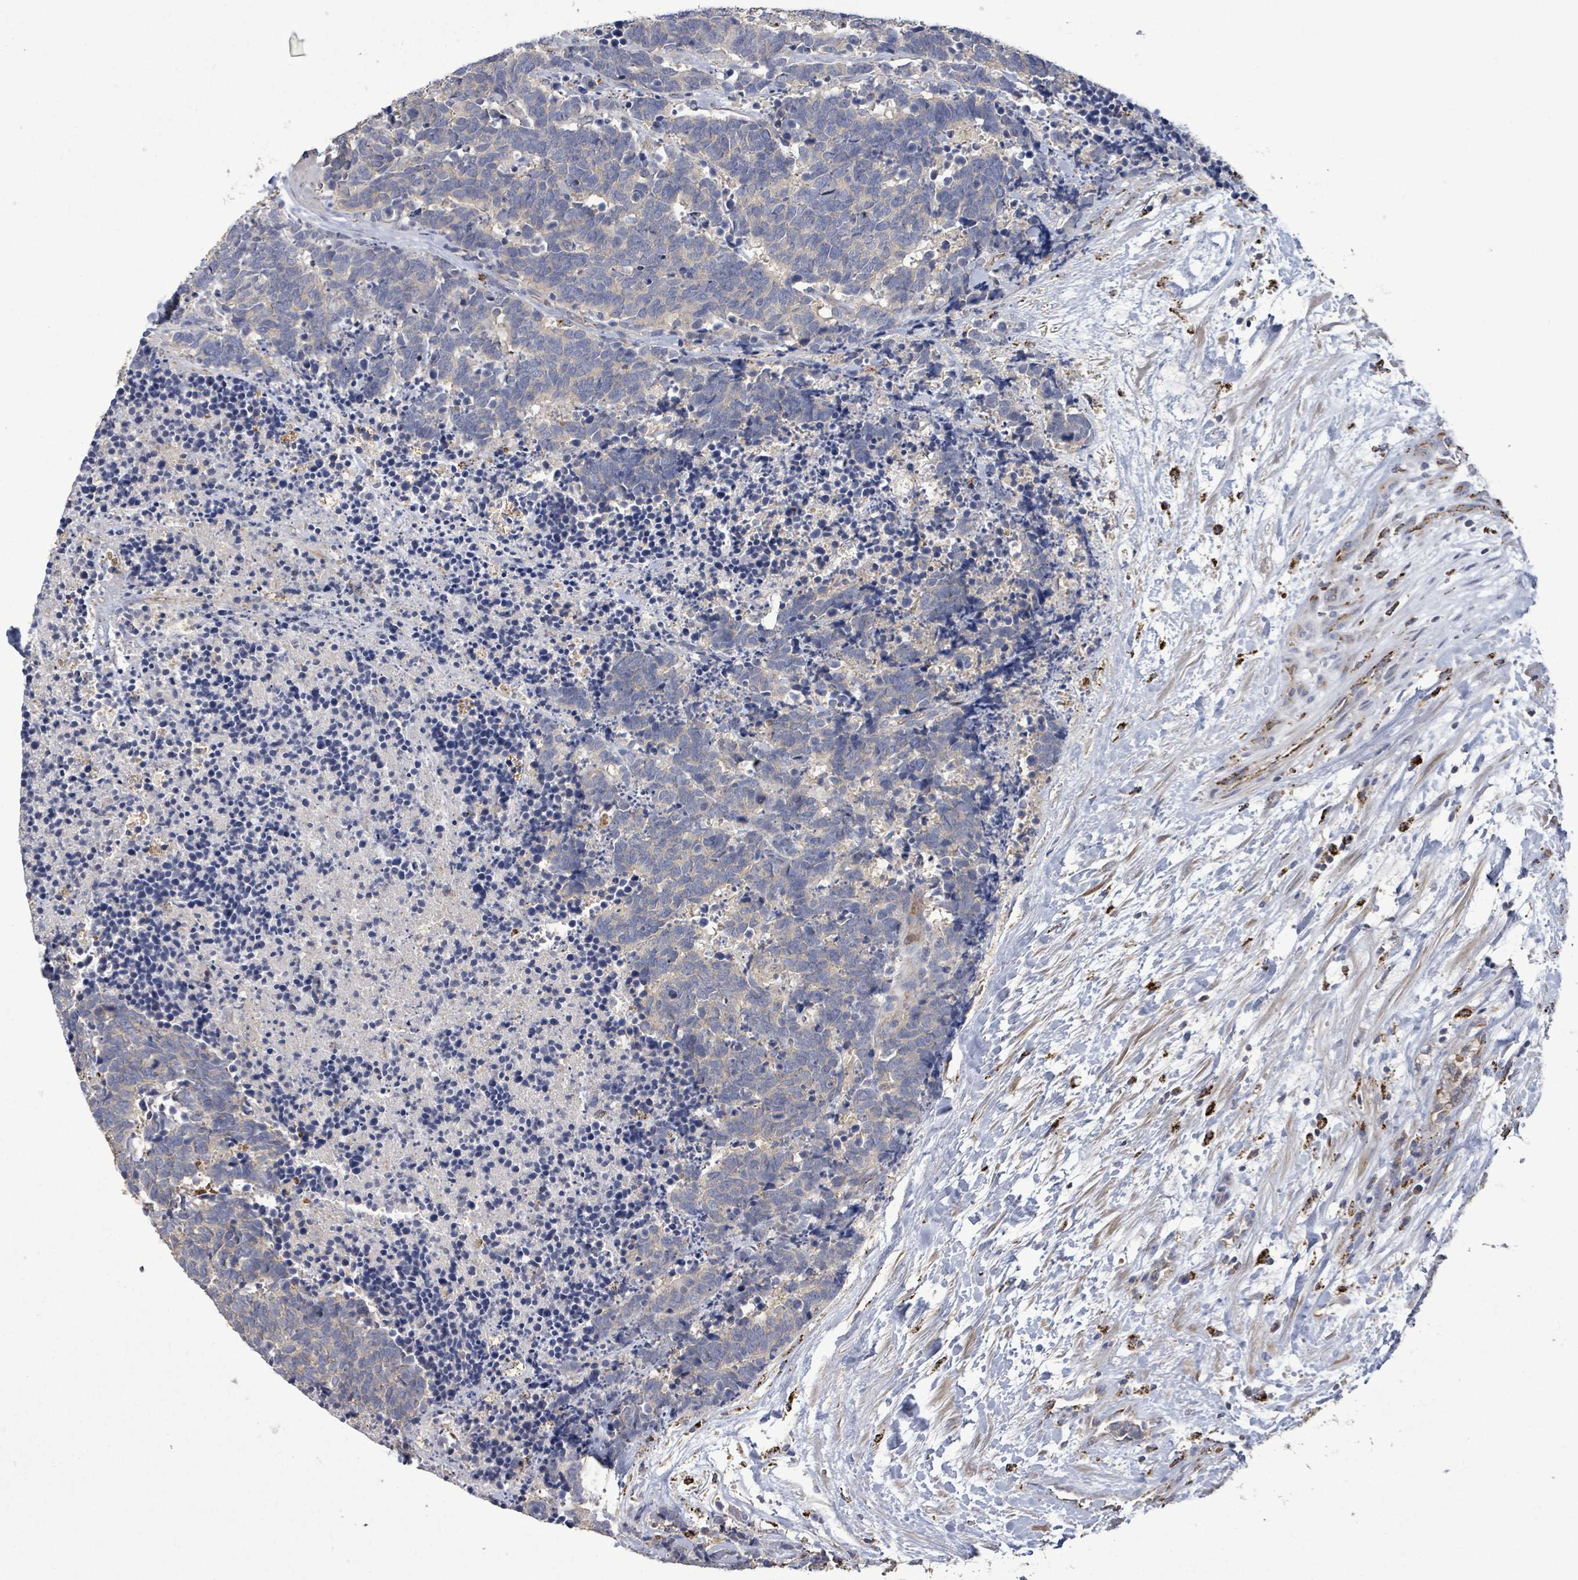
{"staining": {"intensity": "negative", "quantity": "none", "location": "none"}, "tissue": "carcinoid", "cell_type": "Tumor cells", "image_type": "cancer", "snomed": [{"axis": "morphology", "description": "Carcinoma, NOS"}, {"axis": "morphology", "description": "Carcinoid, malignant, NOS"}, {"axis": "topography", "description": "Prostate"}], "caption": "The histopathology image shows no staining of tumor cells in carcinoid (malignant).", "gene": "MTMR12", "patient": {"sex": "male", "age": 57}}